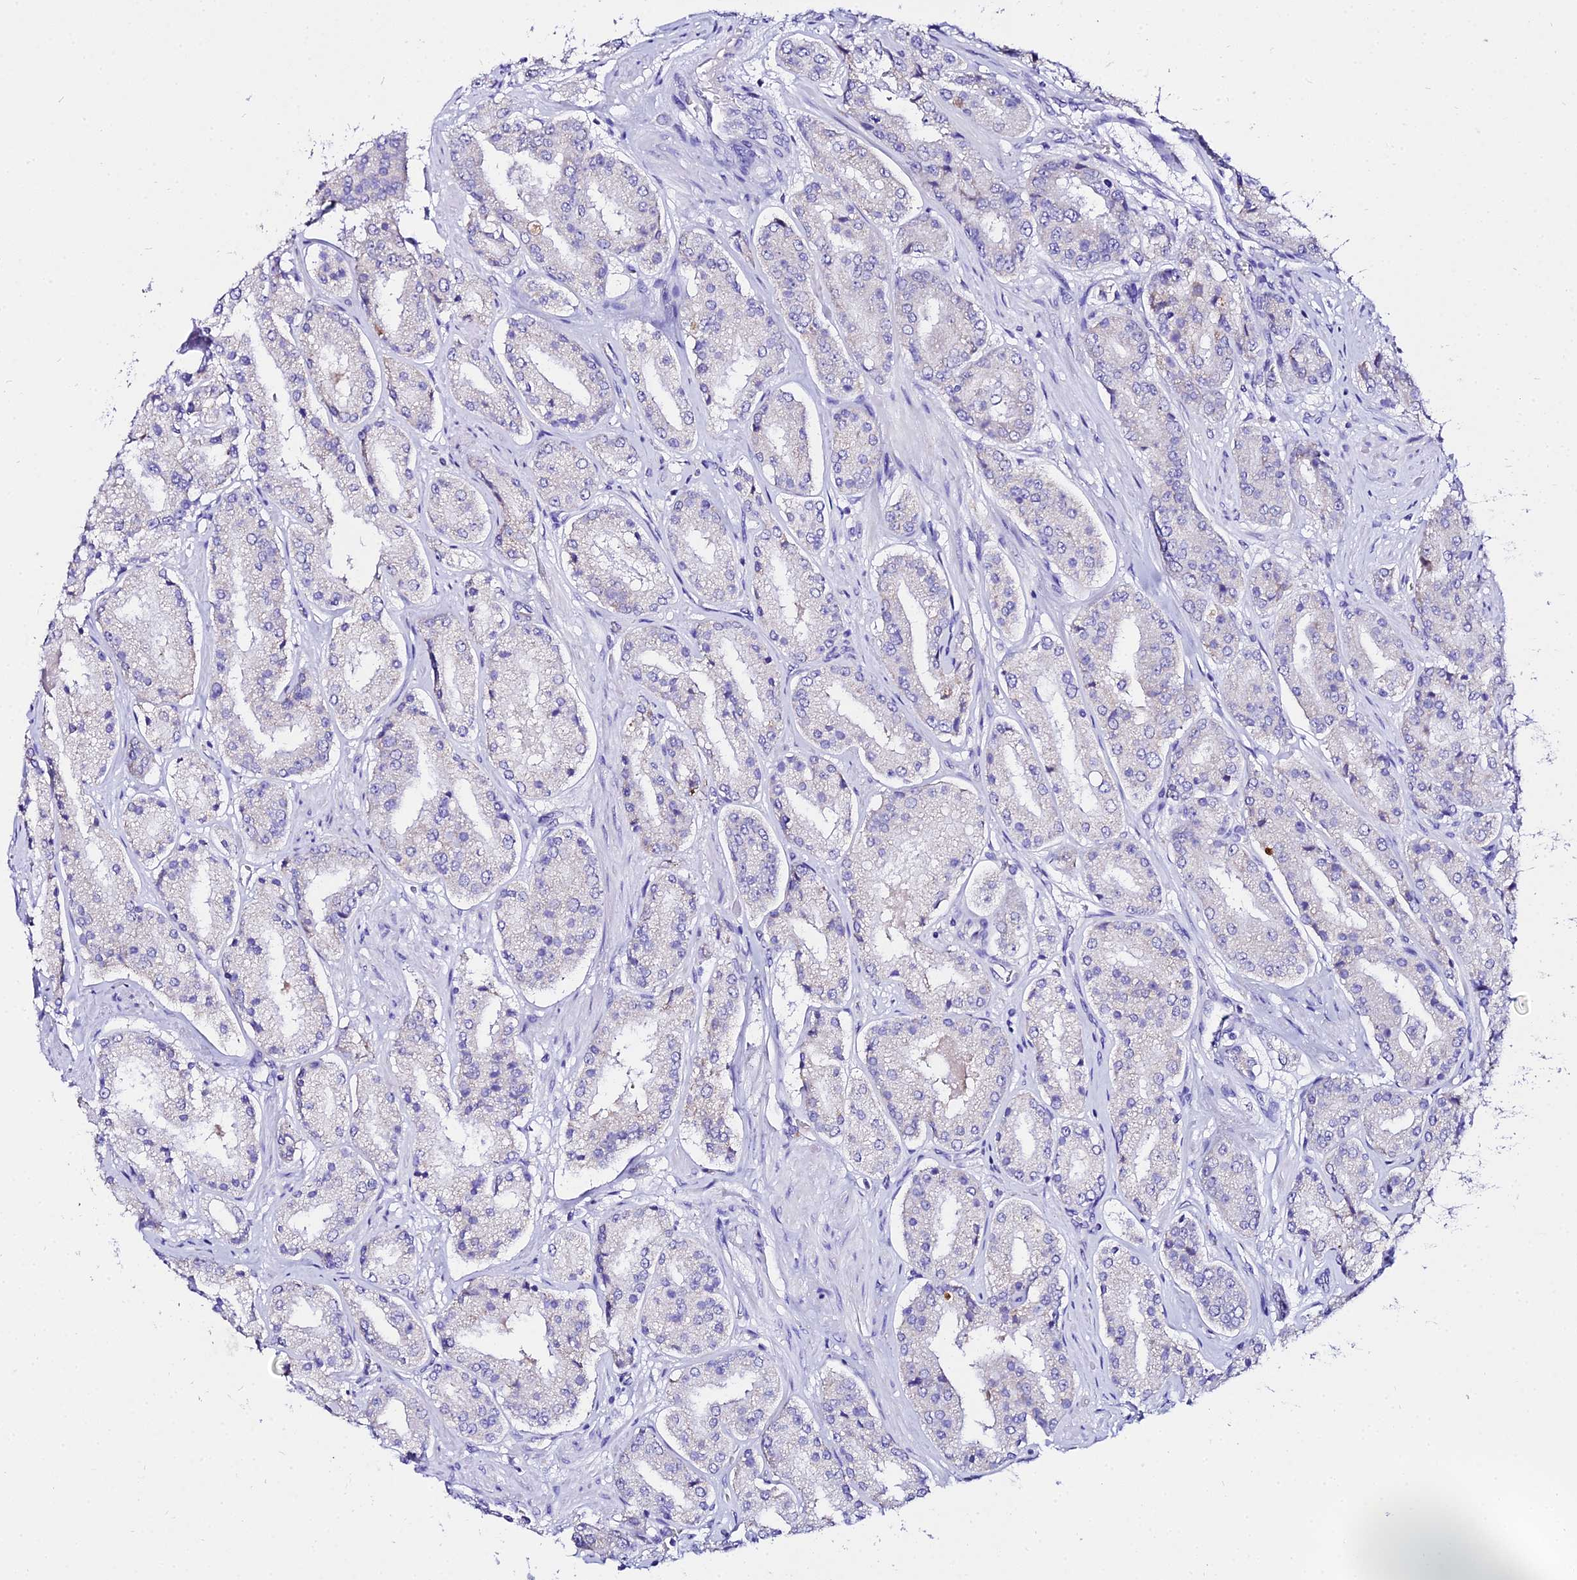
{"staining": {"intensity": "moderate", "quantity": "<25%", "location": "cytoplasmic/membranous"}, "tissue": "prostate cancer", "cell_type": "Tumor cells", "image_type": "cancer", "snomed": [{"axis": "morphology", "description": "Adenocarcinoma, High grade"}, {"axis": "topography", "description": "Prostate"}], "caption": "Prostate cancer was stained to show a protein in brown. There is low levels of moderate cytoplasmic/membranous expression in about <25% of tumor cells.", "gene": "TUBA3D", "patient": {"sex": "male", "age": 63}}